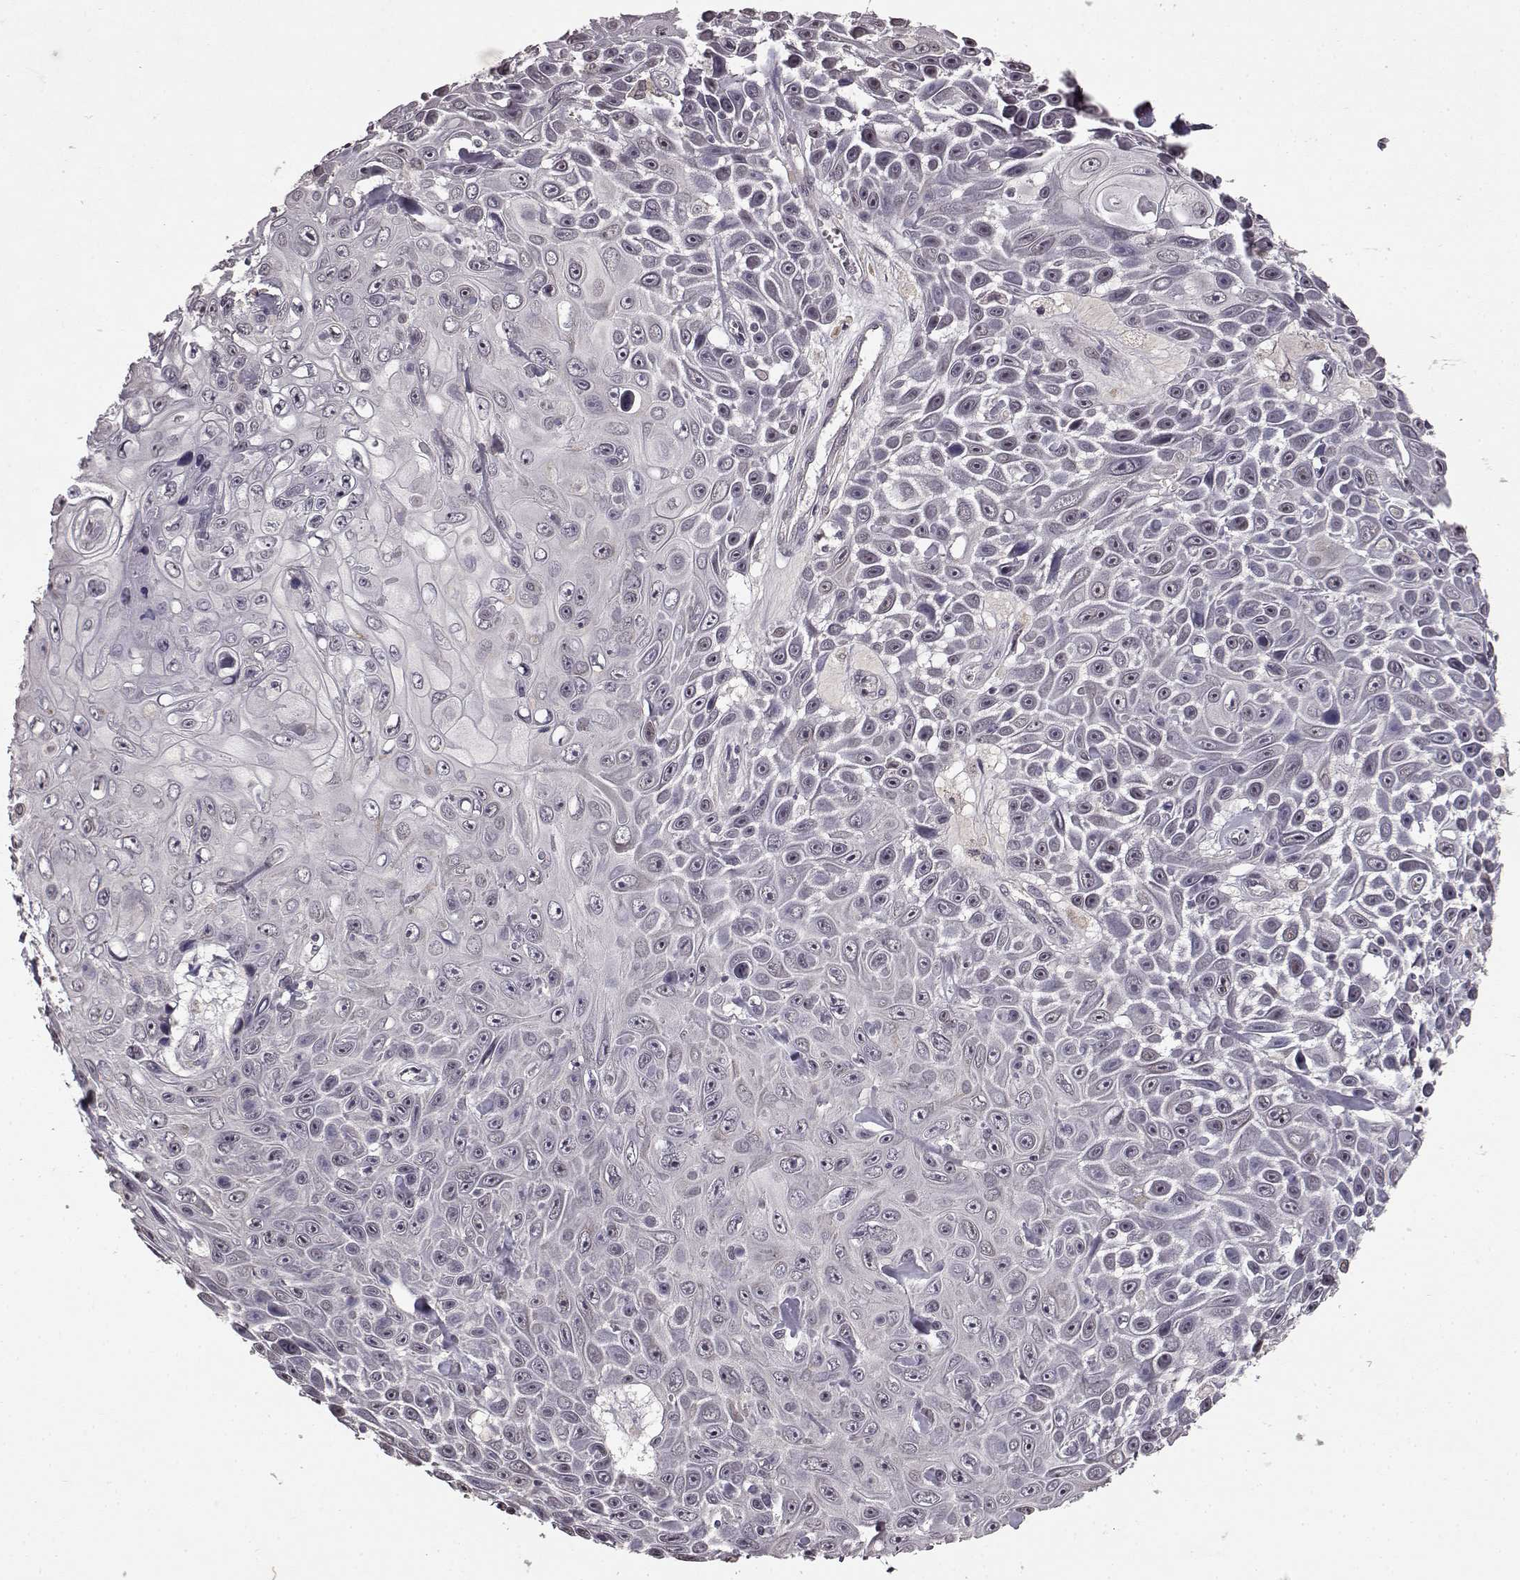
{"staining": {"intensity": "negative", "quantity": "none", "location": "none"}, "tissue": "skin cancer", "cell_type": "Tumor cells", "image_type": "cancer", "snomed": [{"axis": "morphology", "description": "Squamous cell carcinoma, NOS"}, {"axis": "topography", "description": "Skin"}], "caption": "Squamous cell carcinoma (skin) stained for a protein using IHC exhibits no staining tumor cells.", "gene": "NTRK2", "patient": {"sex": "male", "age": 82}}